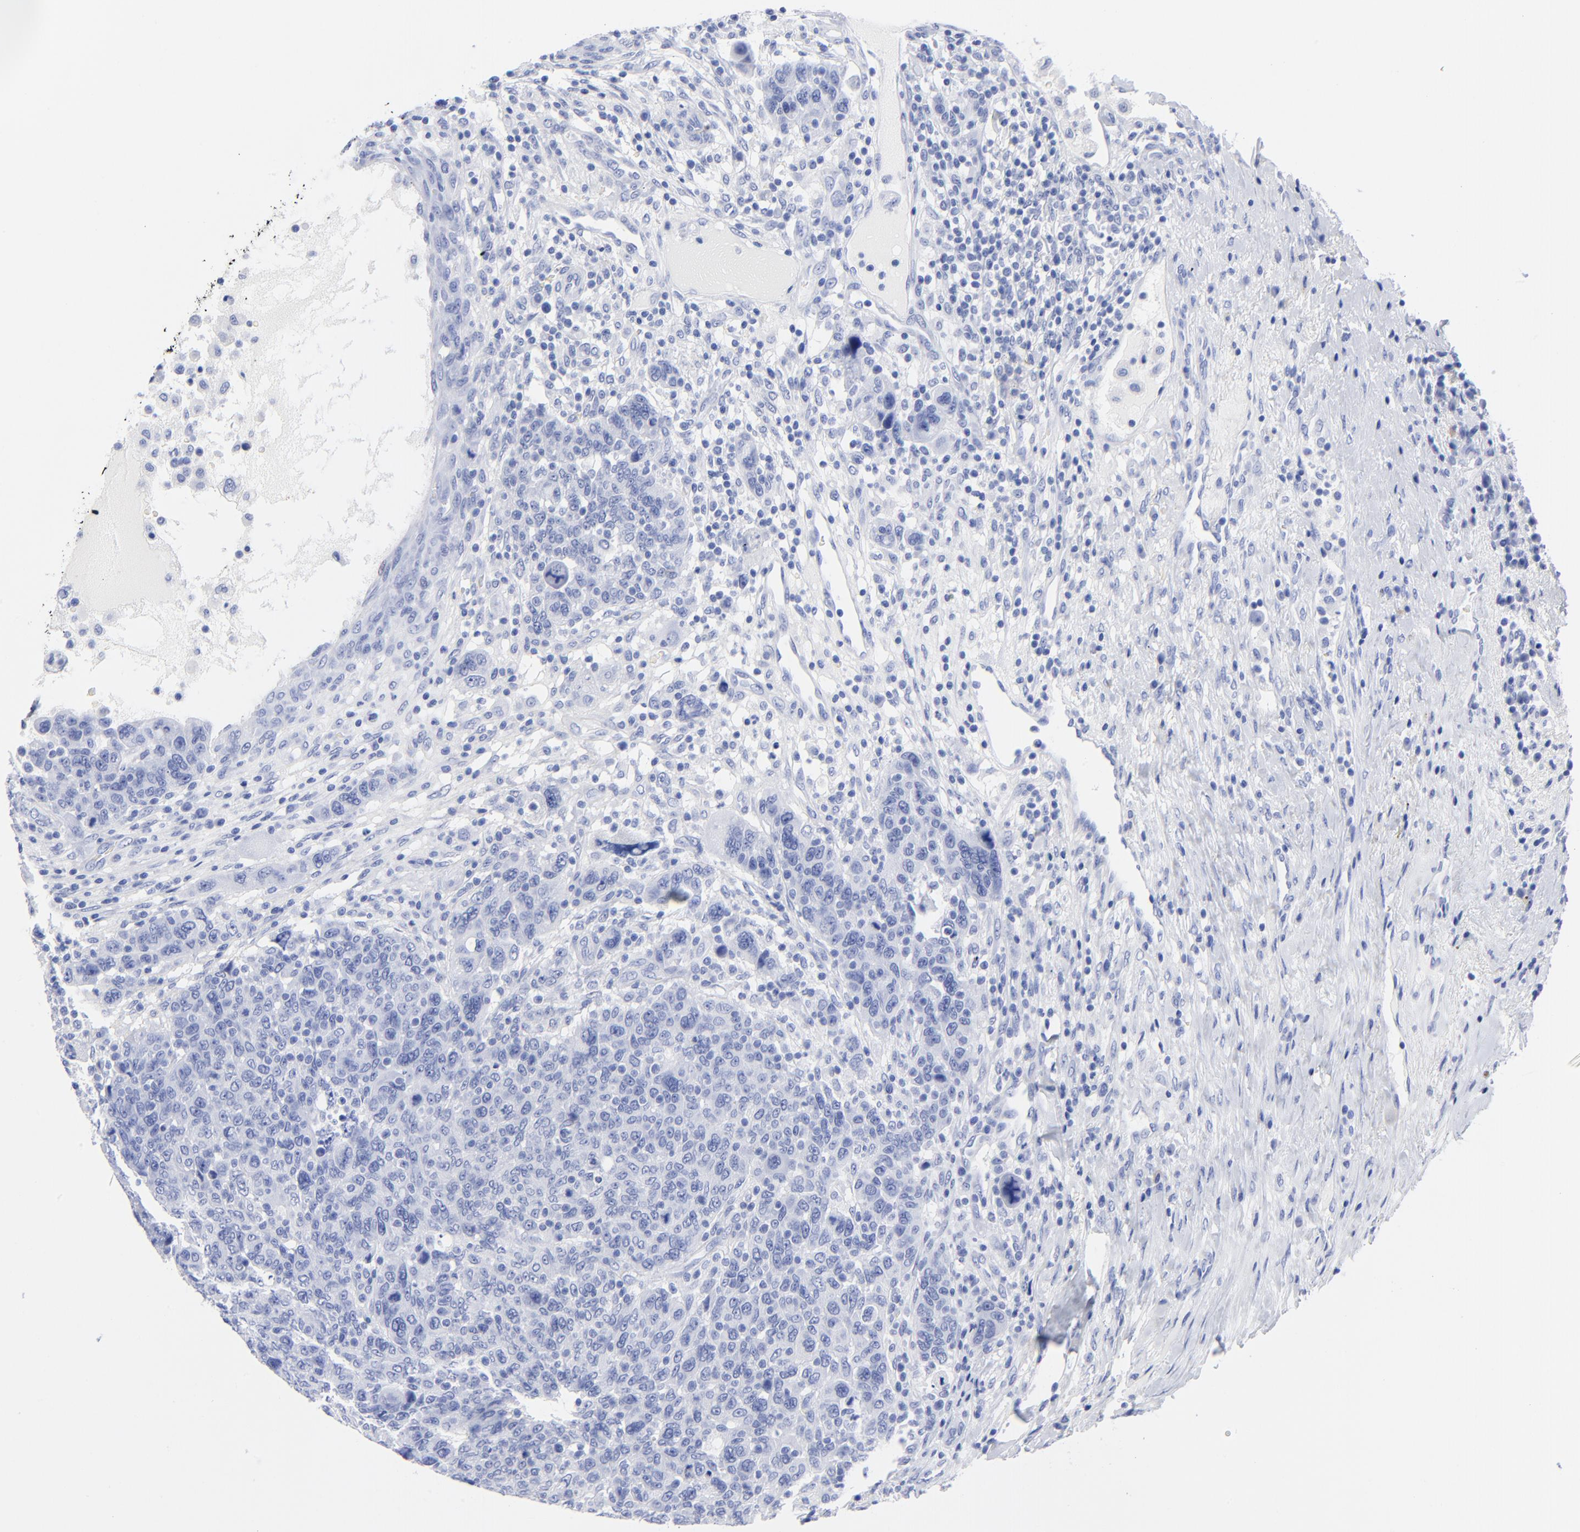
{"staining": {"intensity": "negative", "quantity": "none", "location": "none"}, "tissue": "breast cancer", "cell_type": "Tumor cells", "image_type": "cancer", "snomed": [{"axis": "morphology", "description": "Duct carcinoma"}, {"axis": "topography", "description": "Breast"}], "caption": "This is an immunohistochemistry (IHC) histopathology image of human breast intraductal carcinoma. There is no positivity in tumor cells.", "gene": "ACY1", "patient": {"sex": "female", "age": 37}}